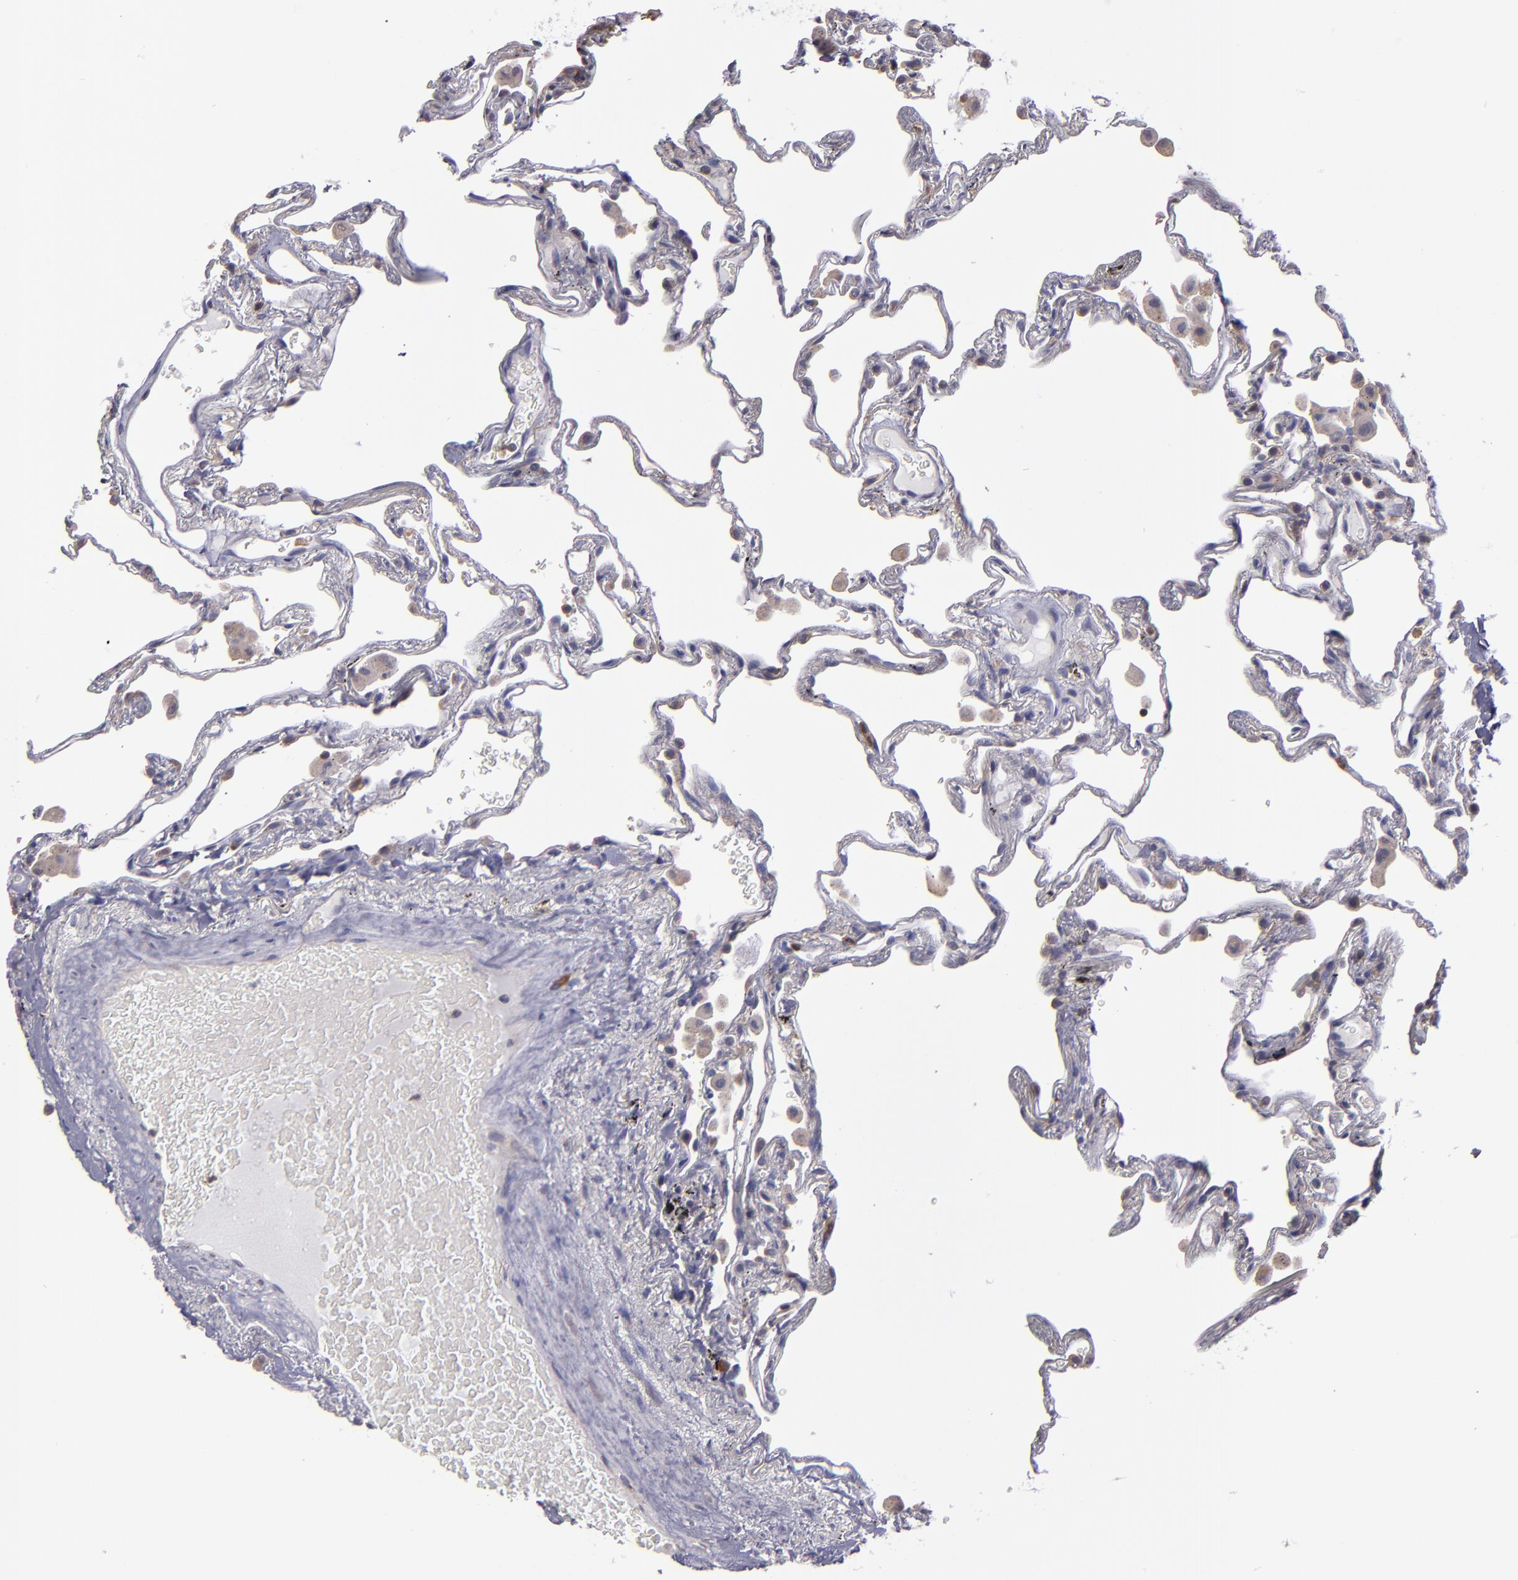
{"staining": {"intensity": "weak", "quantity": "25%-75%", "location": "cytoplasmic/membranous"}, "tissue": "lung", "cell_type": "Alveolar cells", "image_type": "normal", "snomed": [{"axis": "morphology", "description": "Normal tissue, NOS"}, {"axis": "morphology", "description": "Inflammation, NOS"}, {"axis": "topography", "description": "Lung"}], "caption": "The histopathology image demonstrates immunohistochemical staining of benign lung. There is weak cytoplasmic/membranous expression is appreciated in approximately 25%-75% of alveolar cells.", "gene": "CARS1", "patient": {"sex": "male", "age": 69}}